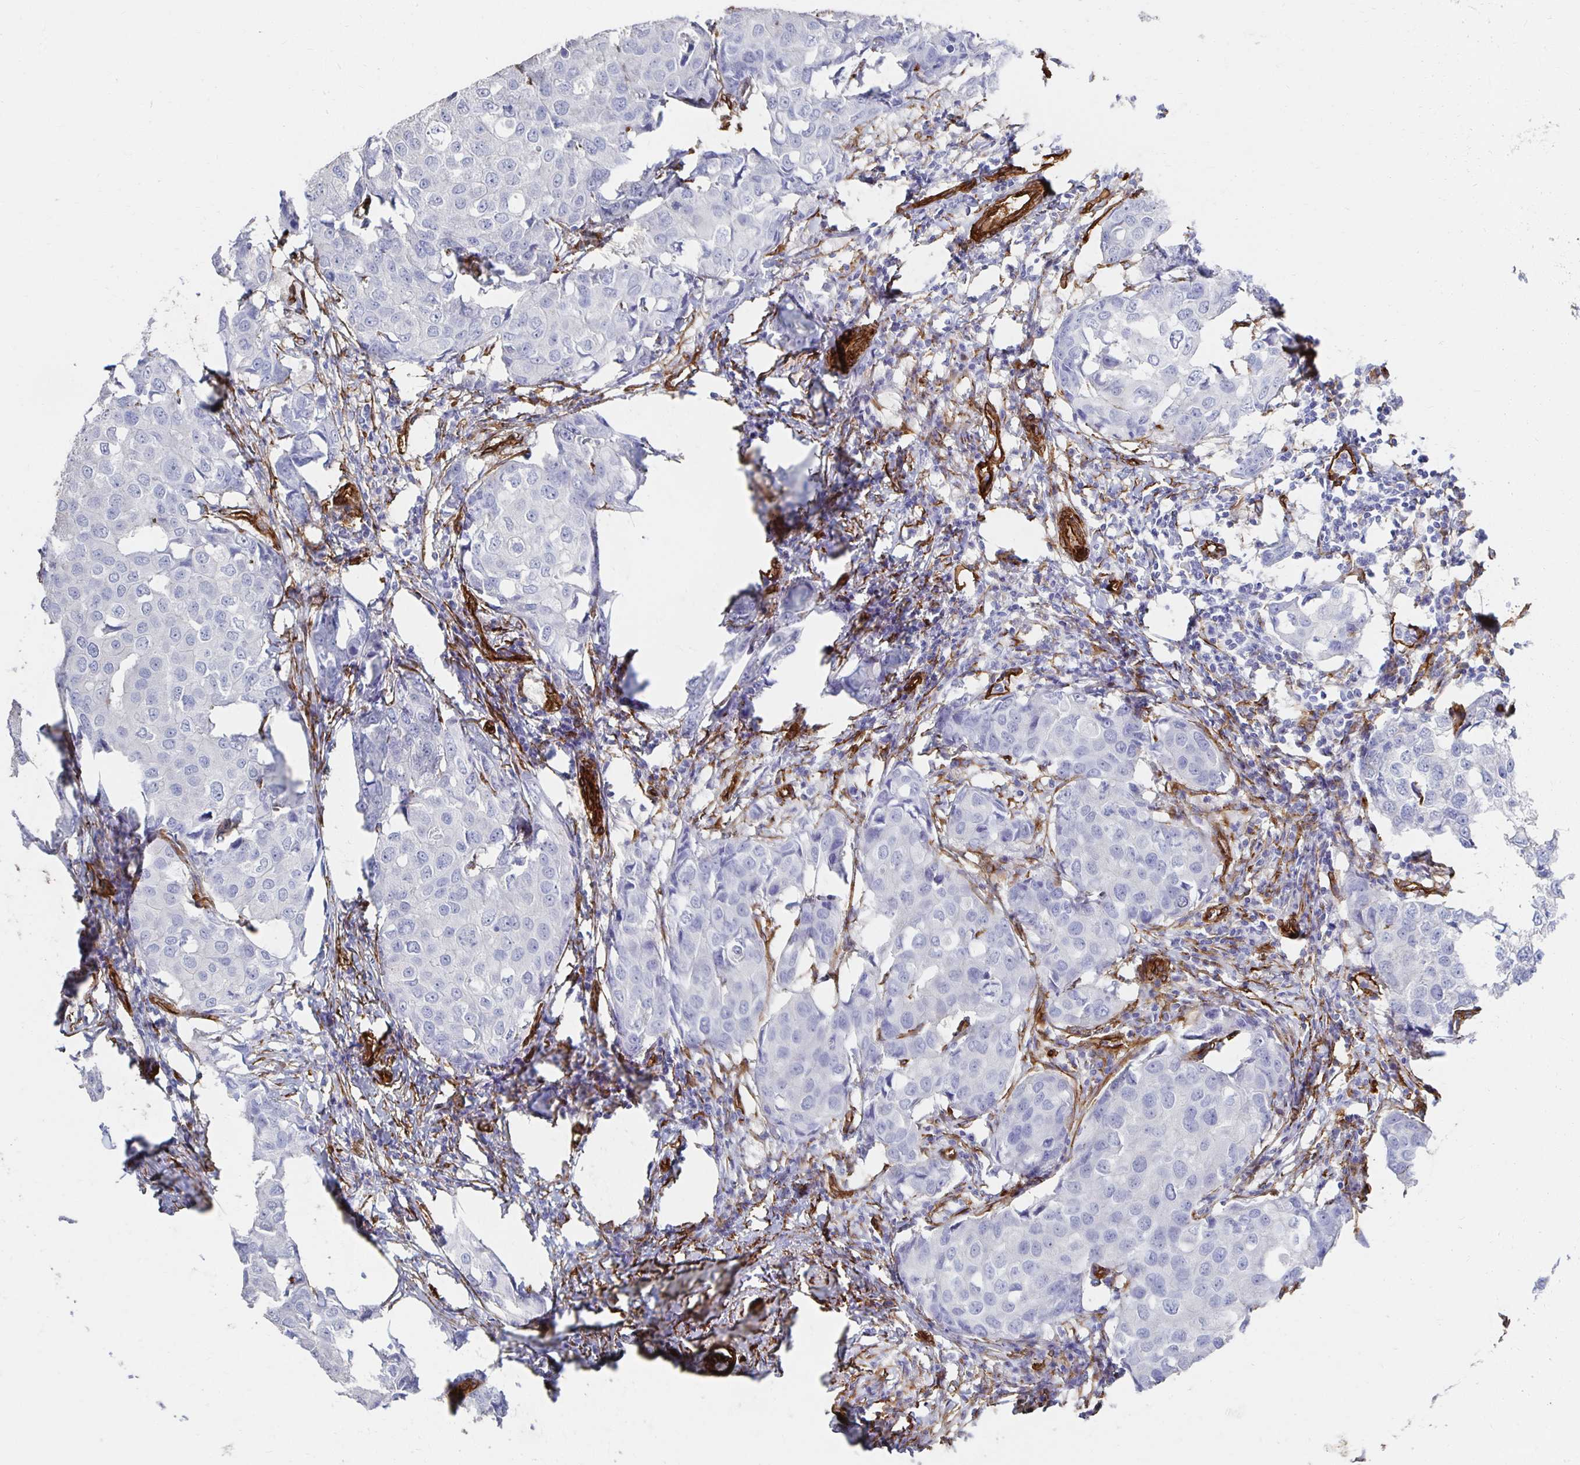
{"staining": {"intensity": "negative", "quantity": "none", "location": "none"}, "tissue": "breast cancer", "cell_type": "Tumor cells", "image_type": "cancer", "snomed": [{"axis": "morphology", "description": "Duct carcinoma"}, {"axis": "topography", "description": "Breast"}], "caption": "Tumor cells are negative for protein expression in human breast cancer.", "gene": "VIPR2", "patient": {"sex": "female", "age": 27}}